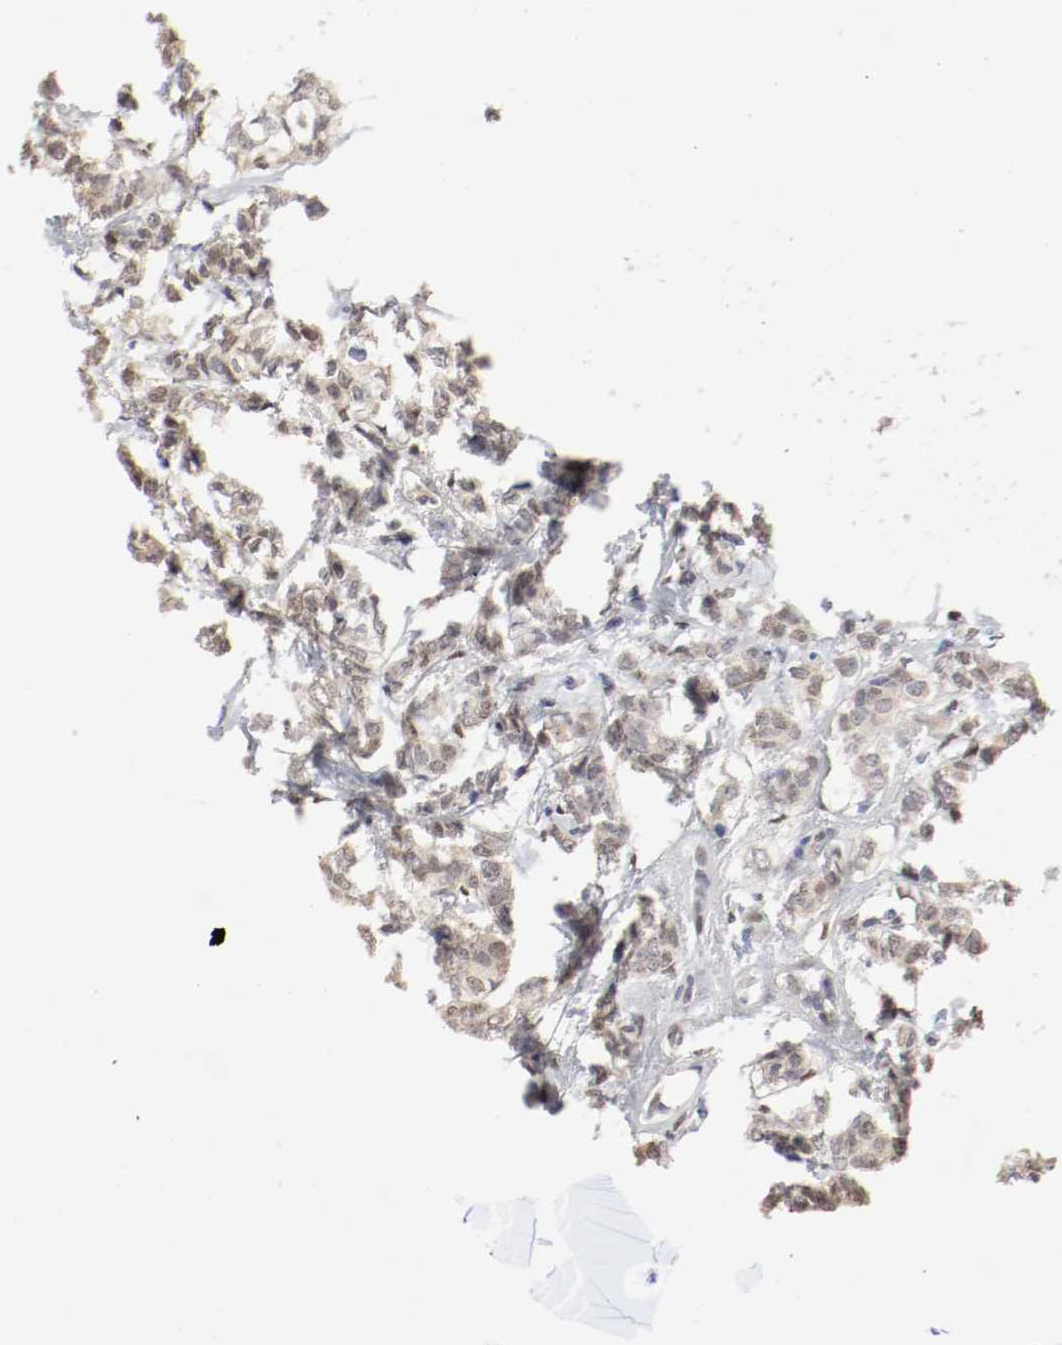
{"staining": {"intensity": "weak", "quantity": "25%-75%", "location": "cytoplasmic/membranous,nuclear"}, "tissue": "breast cancer", "cell_type": "Tumor cells", "image_type": "cancer", "snomed": [{"axis": "morphology", "description": "Lobular carcinoma"}, {"axis": "topography", "description": "Breast"}], "caption": "There is low levels of weak cytoplasmic/membranous and nuclear positivity in tumor cells of breast cancer, as demonstrated by immunohistochemical staining (brown color).", "gene": "FOSL2", "patient": {"sex": "female", "age": 60}}